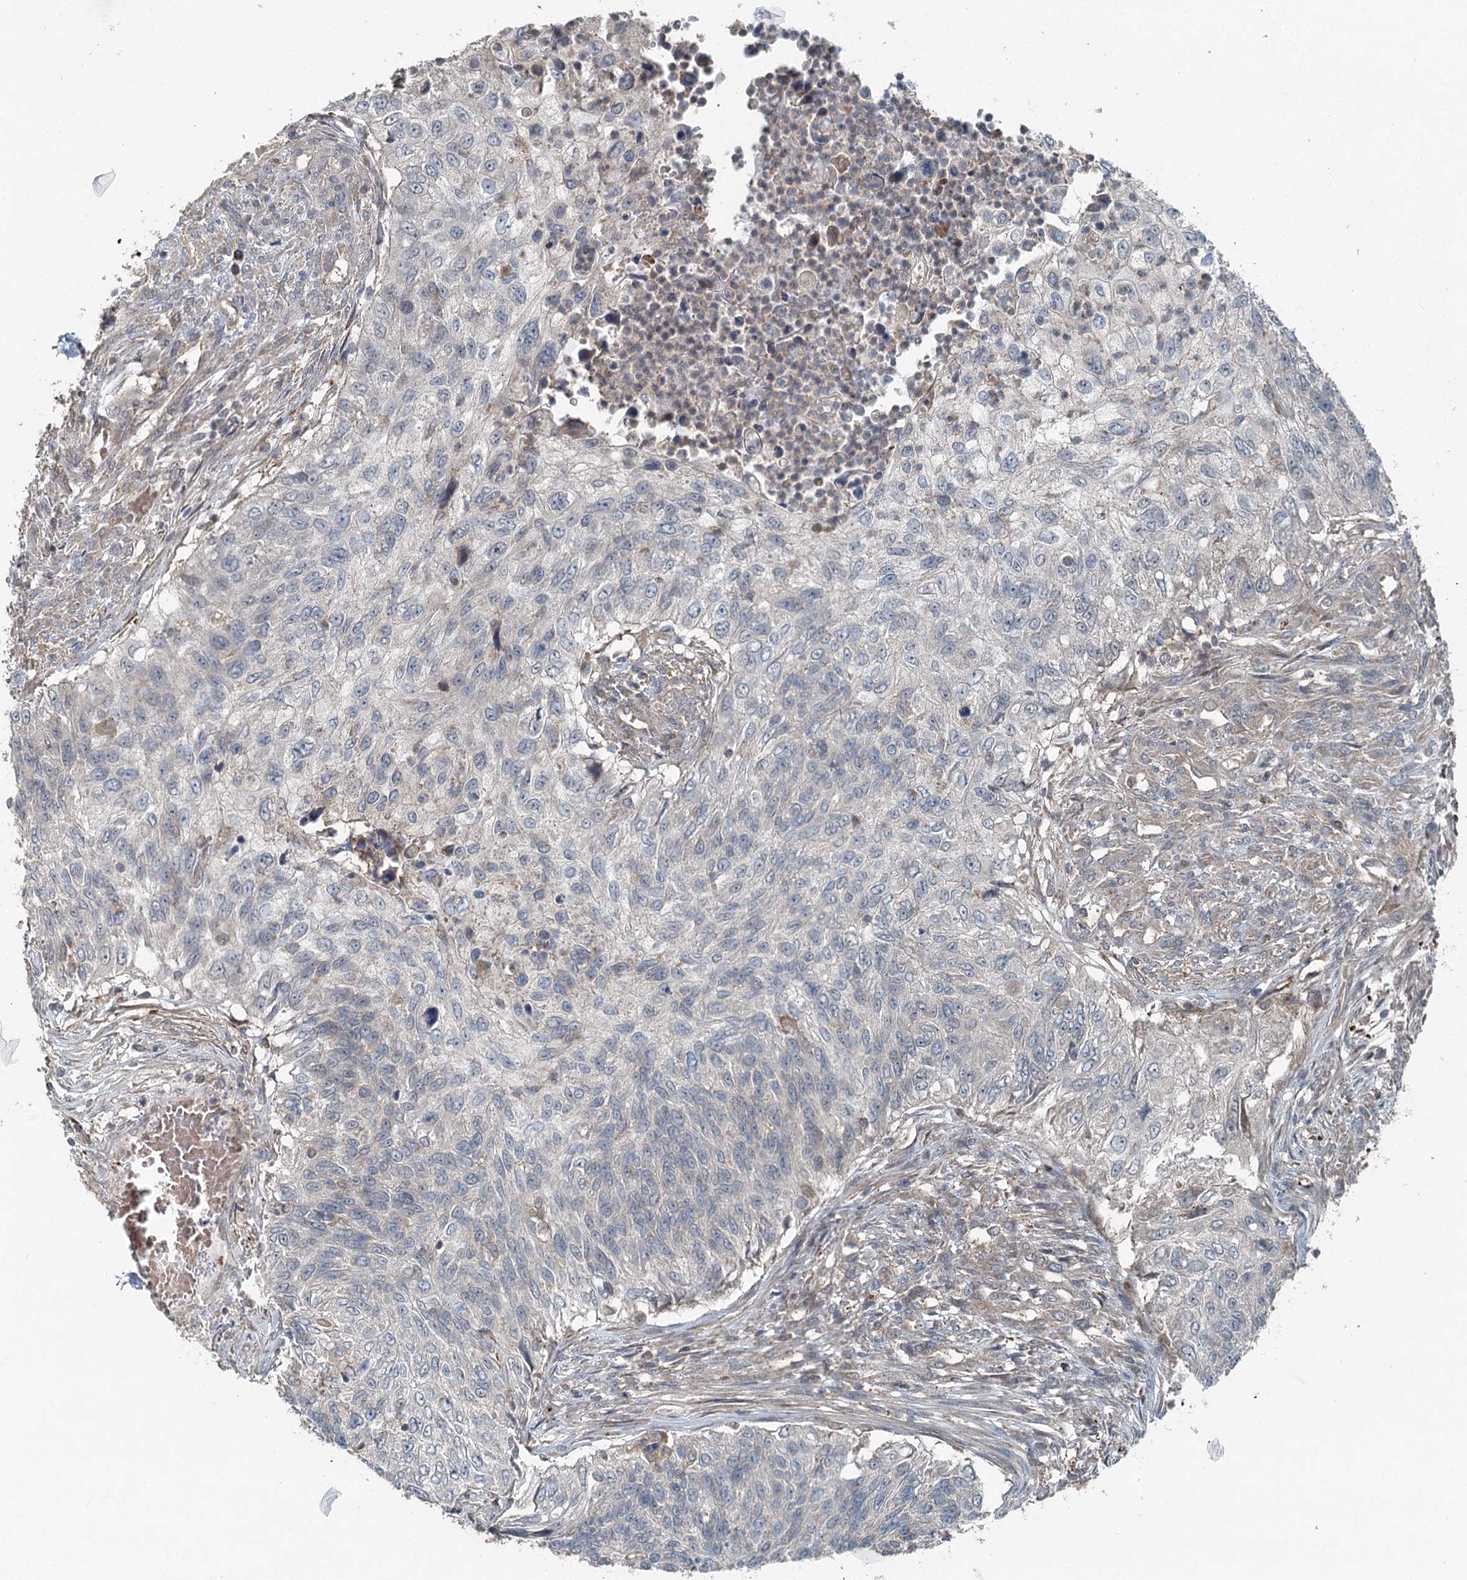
{"staining": {"intensity": "negative", "quantity": "none", "location": "none"}, "tissue": "urothelial cancer", "cell_type": "Tumor cells", "image_type": "cancer", "snomed": [{"axis": "morphology", "description": "Urothelial carcinoma, High grade"}, {"axis": "topography", "description": "Urinary bladder"}], "caption": "Immunohistochemical staining of human urothelial cancer demonstrates no significant expression in tumor cells.", "gene": "SKIC3", "patient": {"sex": "female", "age": 60}}